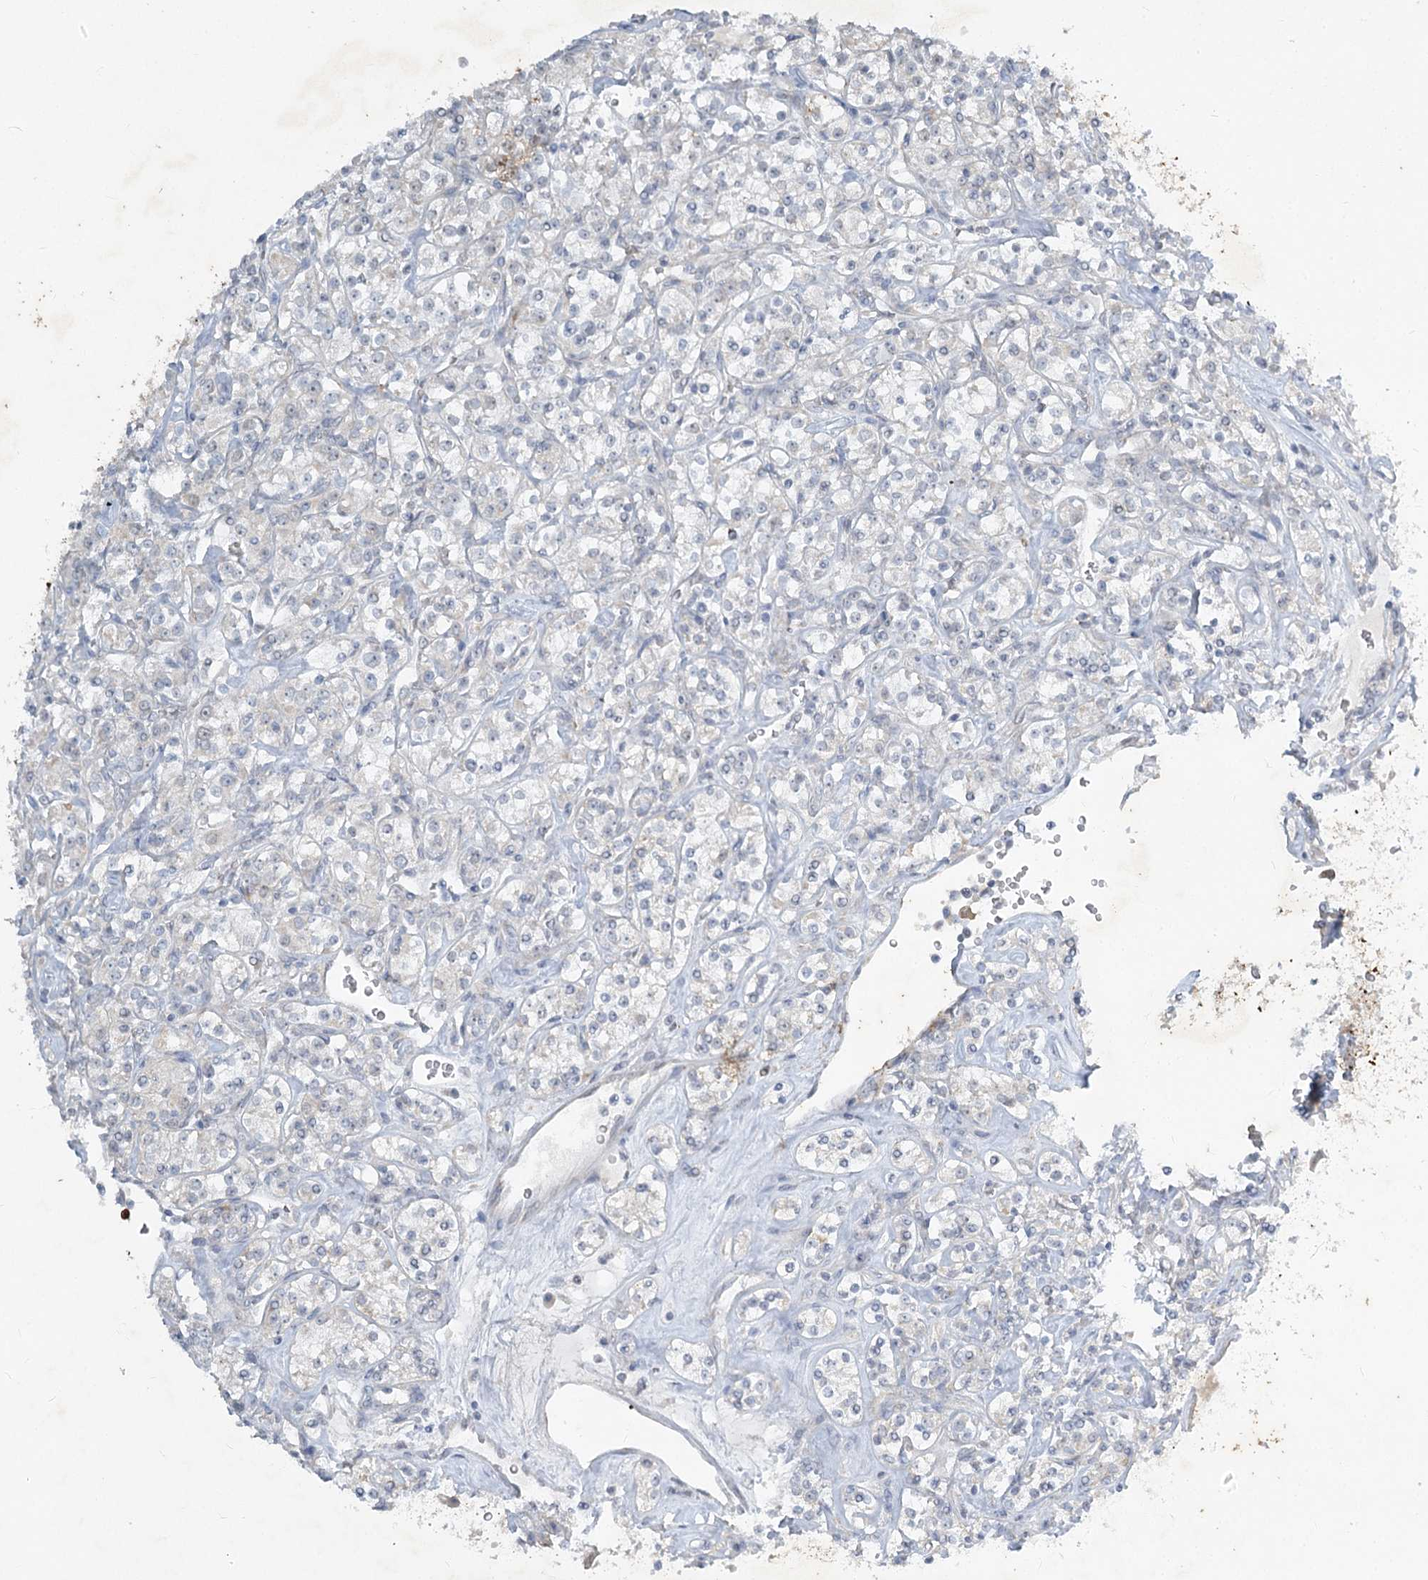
{"staining": {"intensity": "negative", "quantity": "none", "location": "none"}, "tissue": "renal cancer", "cell_type": "Tumor cells", "image_type": "cancer", "snomed": [{"axis": "morphology", "description": "Adenocarcinoma, NOS"}, {"axis": "topography", "description": "Kidney"}], "caption": "Human renal adenocarcinoma stained for a protein using immunohistochemistry (IHC) displays no positivity in tumor cells.", "gene": "ABITRAM", "patient": {"sex": "male", "age": 77}}